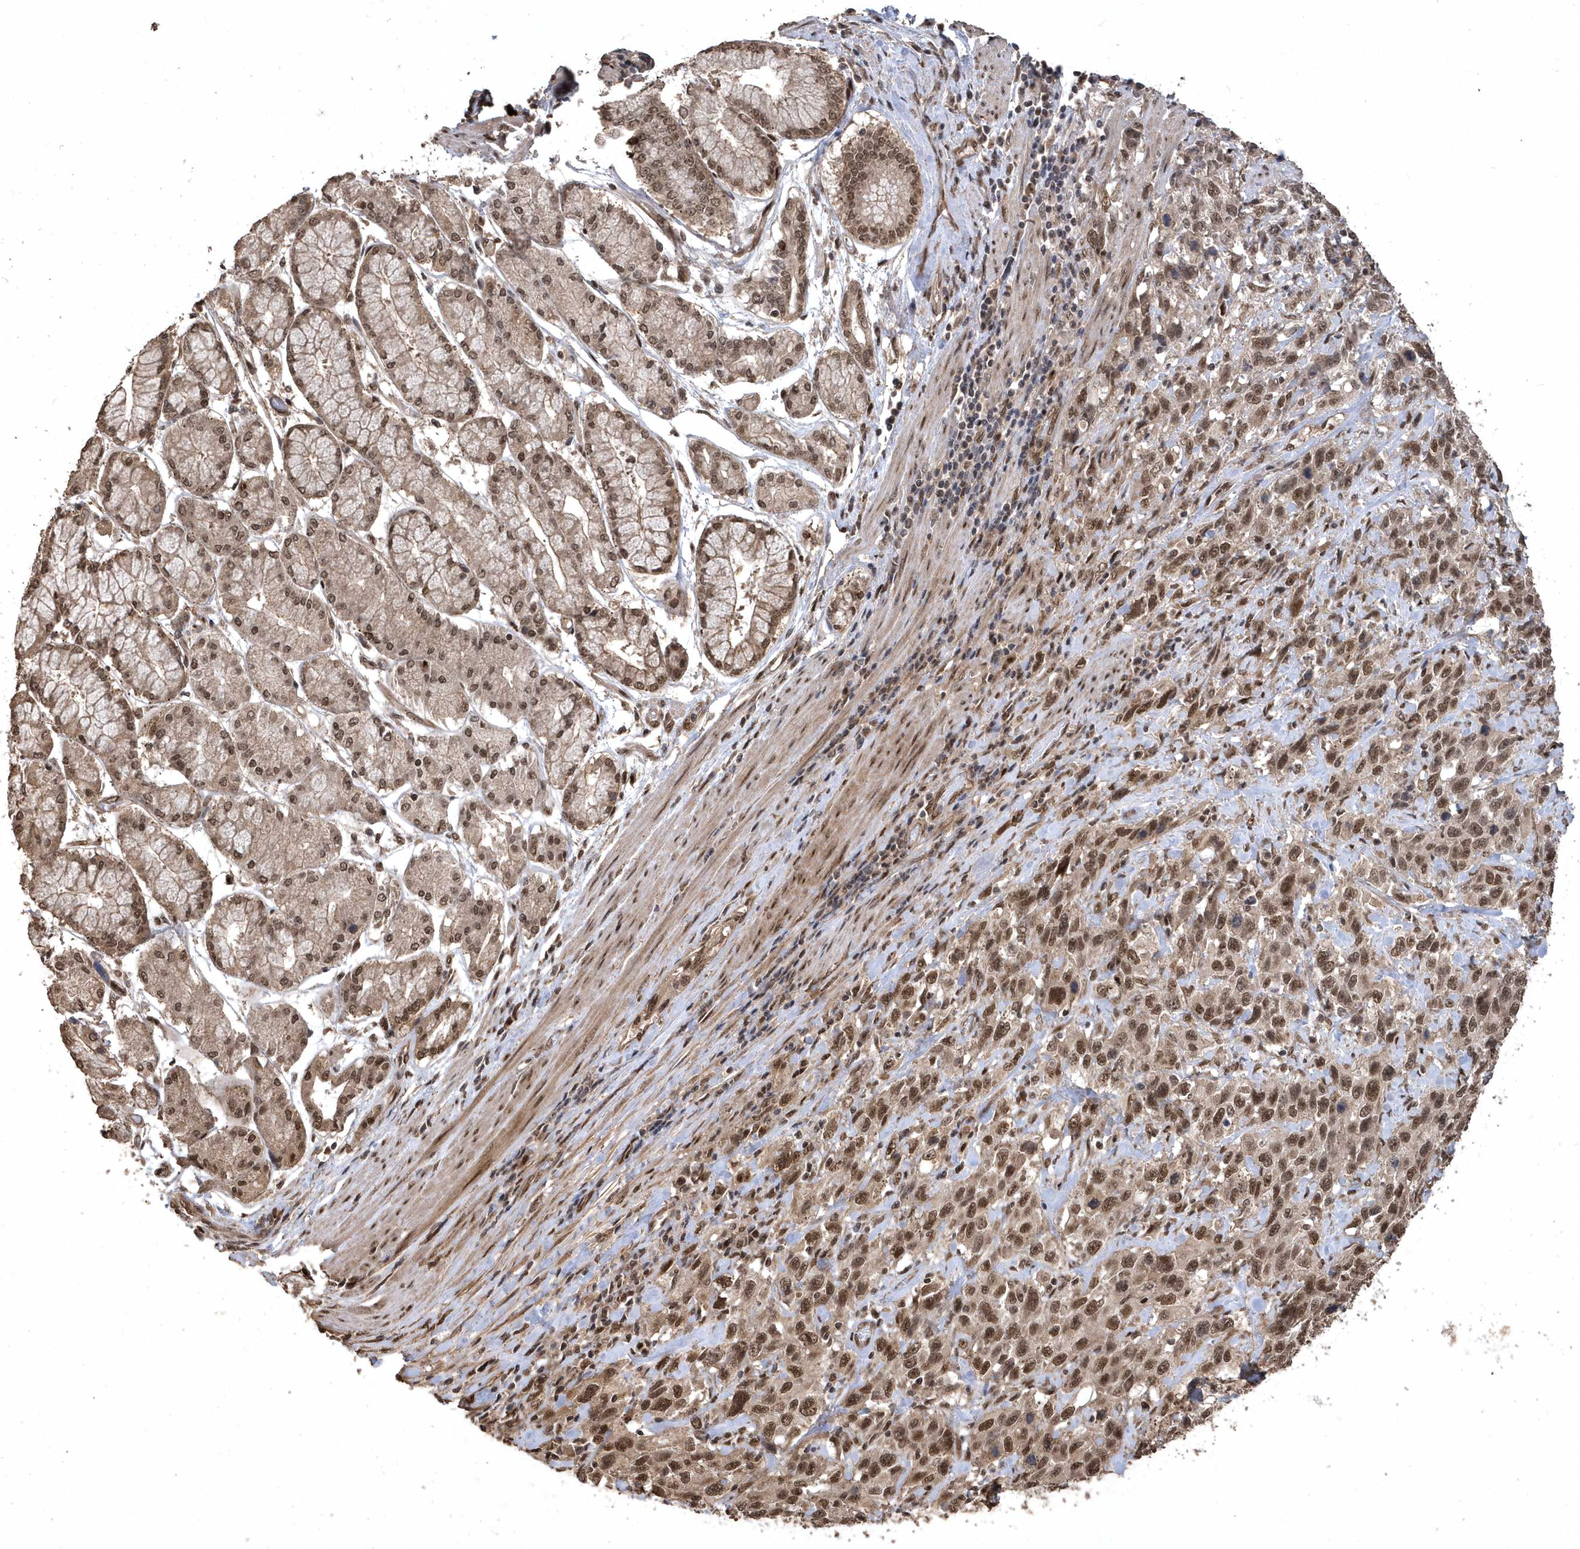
{"staining": {"intensity": "moderate", "quantity": ">75%", "location": "nuclear"}, "tissue": "stomach cancer", "cell_type": "Tumor cells", "image_type": "cancer", "snomed": [{"axis": "morphology", "description": "Normal tissue, NOS"}, {"axis": "morphology", "description": "Adenocarcinoma, NOS"}, {"axis": "topography", "description": "Lymph node"}, {"axis": "topography", "description": "Stomach"}], "caption": "This image reveals immunohistochemistry (IHC) staining of human stomach cancer (adenocarcinoma), with medium moderate nuclear positivity in approximately >75% of tumor cells.", "gene": "INTS12", "patient": {"sex": "male", "age": 48}}